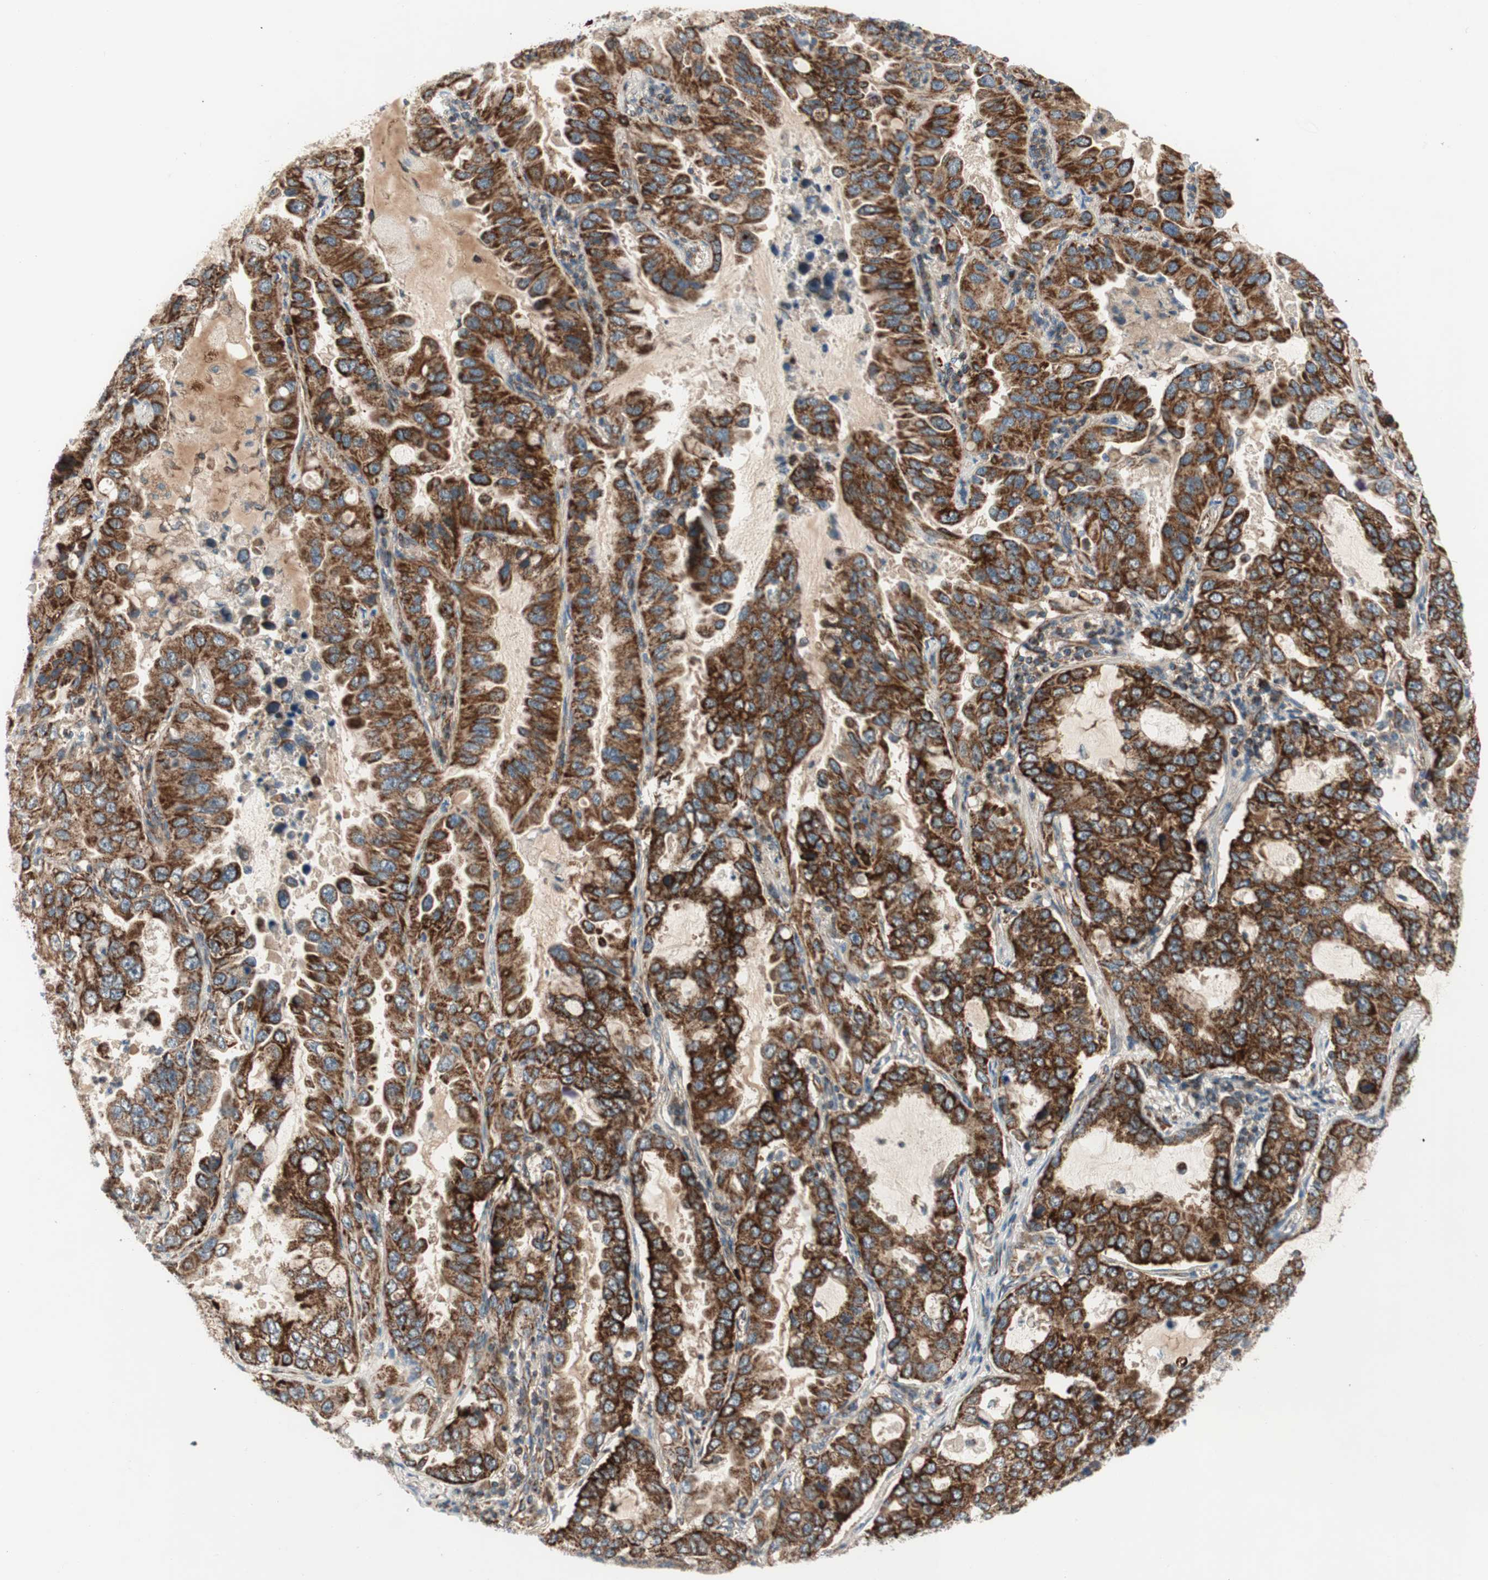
{"staining": {"intensity": "strong", "quantity": ">75%", "location": "cytoplasmic/membranous"}, "tissue": "lung cancer", "cell_type": "Tumor cells", "image_type": "cancer", "snomed": [{"axis": "morphology", "description": "Adenocarcinoma, NOS"}, {"axis": "topography", "description": "Lung"}], "caption": "Tumor cells demonstrate strong cytoplasmic/membranous staining in about >75% of cells in lung cancer. (DAB = brown stain, brightfield microscopy at high magnification).", "gene": "AKAP1", "patient": {"sex": "male", "age": 64}}